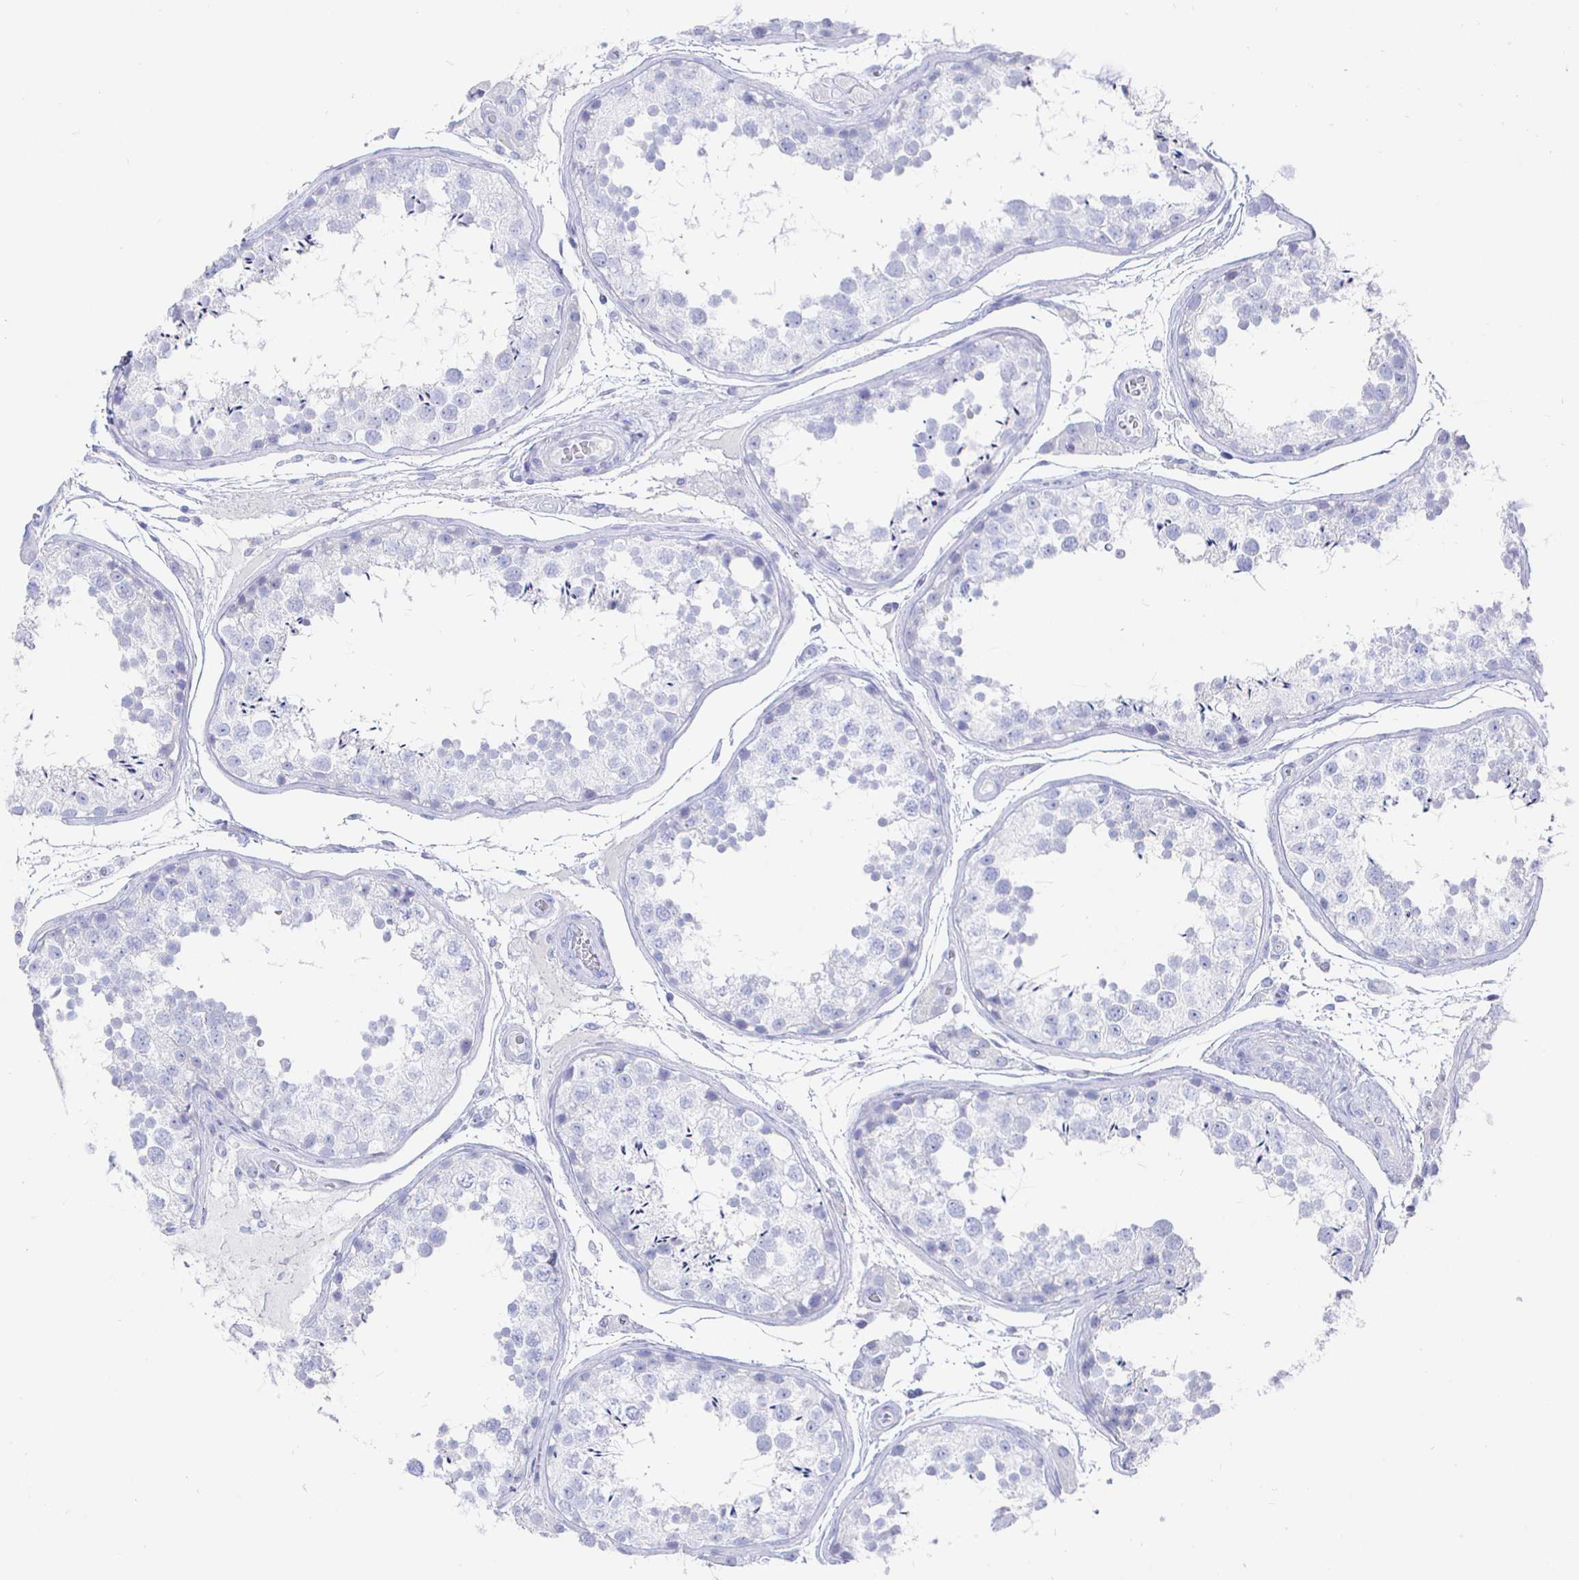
{"staining": {"intensity": "negative", "quantity": "none", "location": "none"}, "tissue": "testis", "cell_type": "Cells in seminiferous ducts", "image_type": "normal", "snomed": [{"axis": "morphology", "description": "Normal tissue, NOS"}, {"axis": "topography", "description": "Testis"}], "caption": "Unremarkable testis was stained to show a protein in brown. There is no significant expression in cells in seminiferous ducts. The staining was performed using DAB (3,3'-diaminobenzidine) to visualize the protein expression in brown, while the nuclei were stained in blue with hematoxylin (Magnification: 20x).", "gene": "CLCA1", "patient": {"sex": "male", "age": 29}}